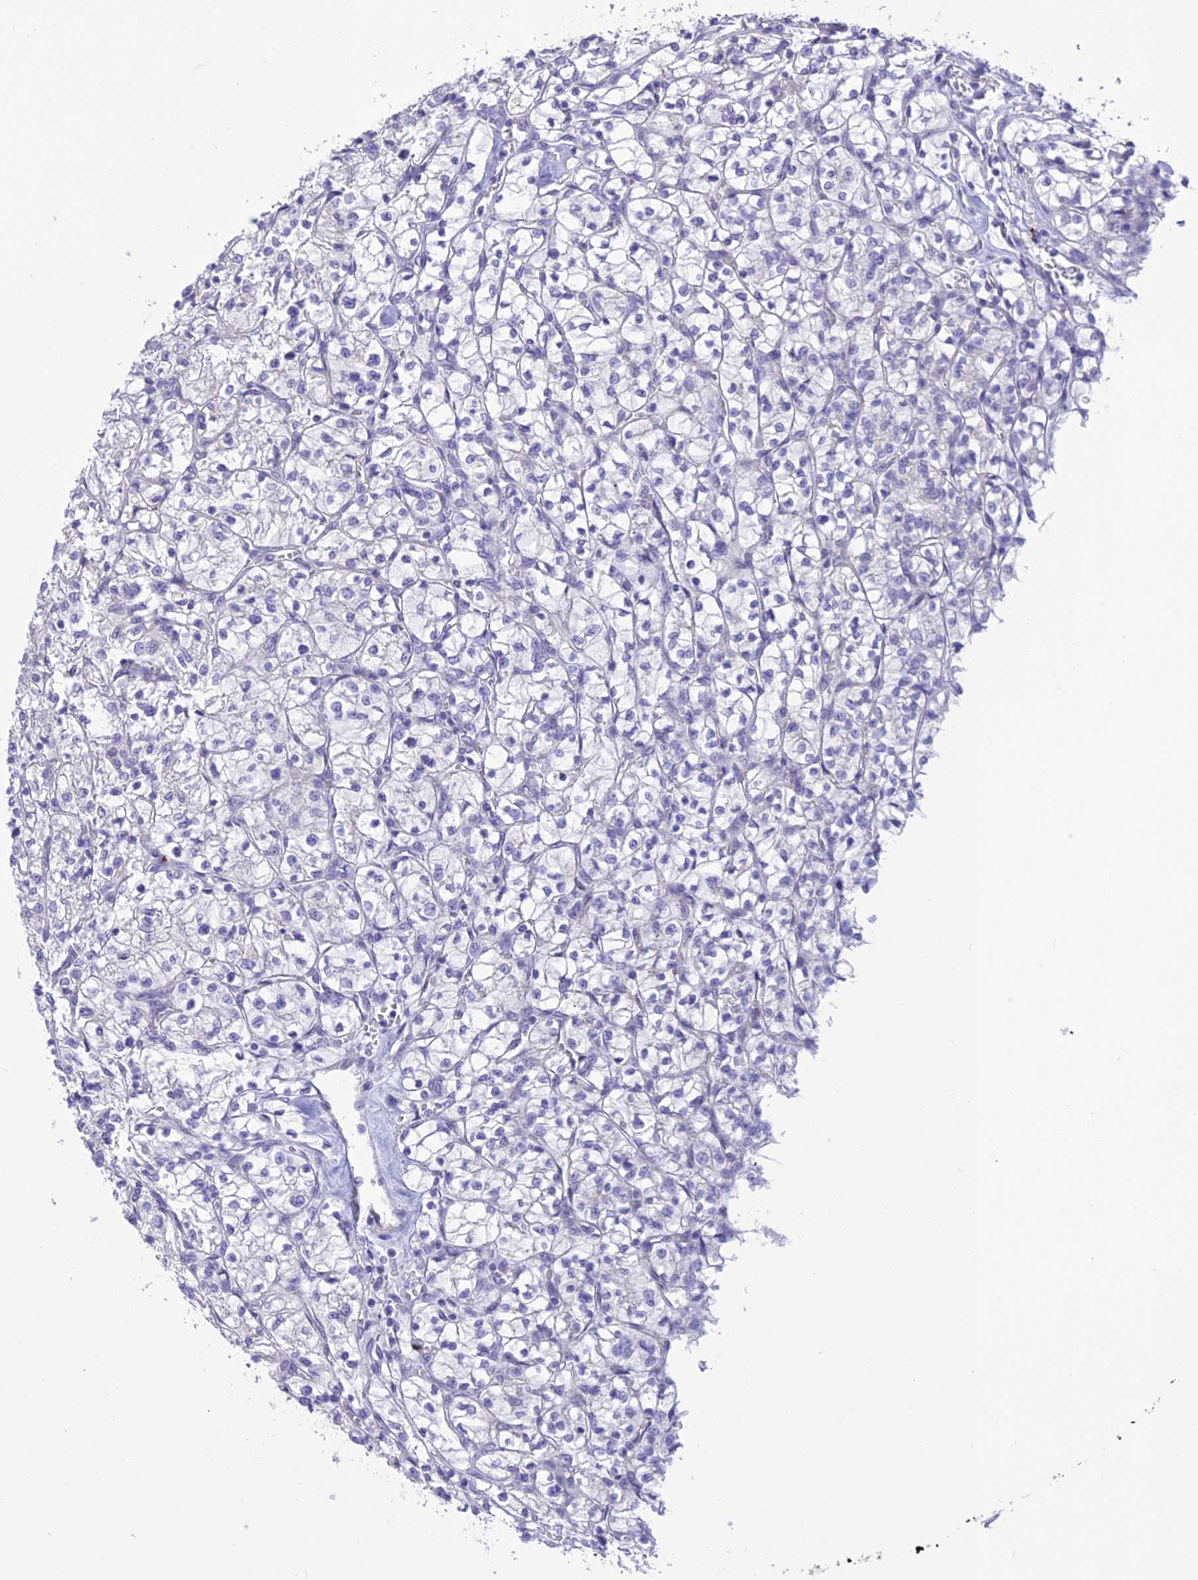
{"staining": {"intensity": "negative", "quantity": "none", "location": "none"}, "tissue": "renal cancer", "cell_type": "Tumor cells", "image_type": "cancer", "snomed": [{"axis": "morphology", "description": "Adenocarcinoma, NOS"}, {"axis": "topography", "description": "Kidney"}], "caption": "Renal adenocarcinoma stained for a protein using immunohistochemistry reveals no positivity tumor cells.", "gene": "DHDH", "patient": {"sex": "female", "age": 64}}